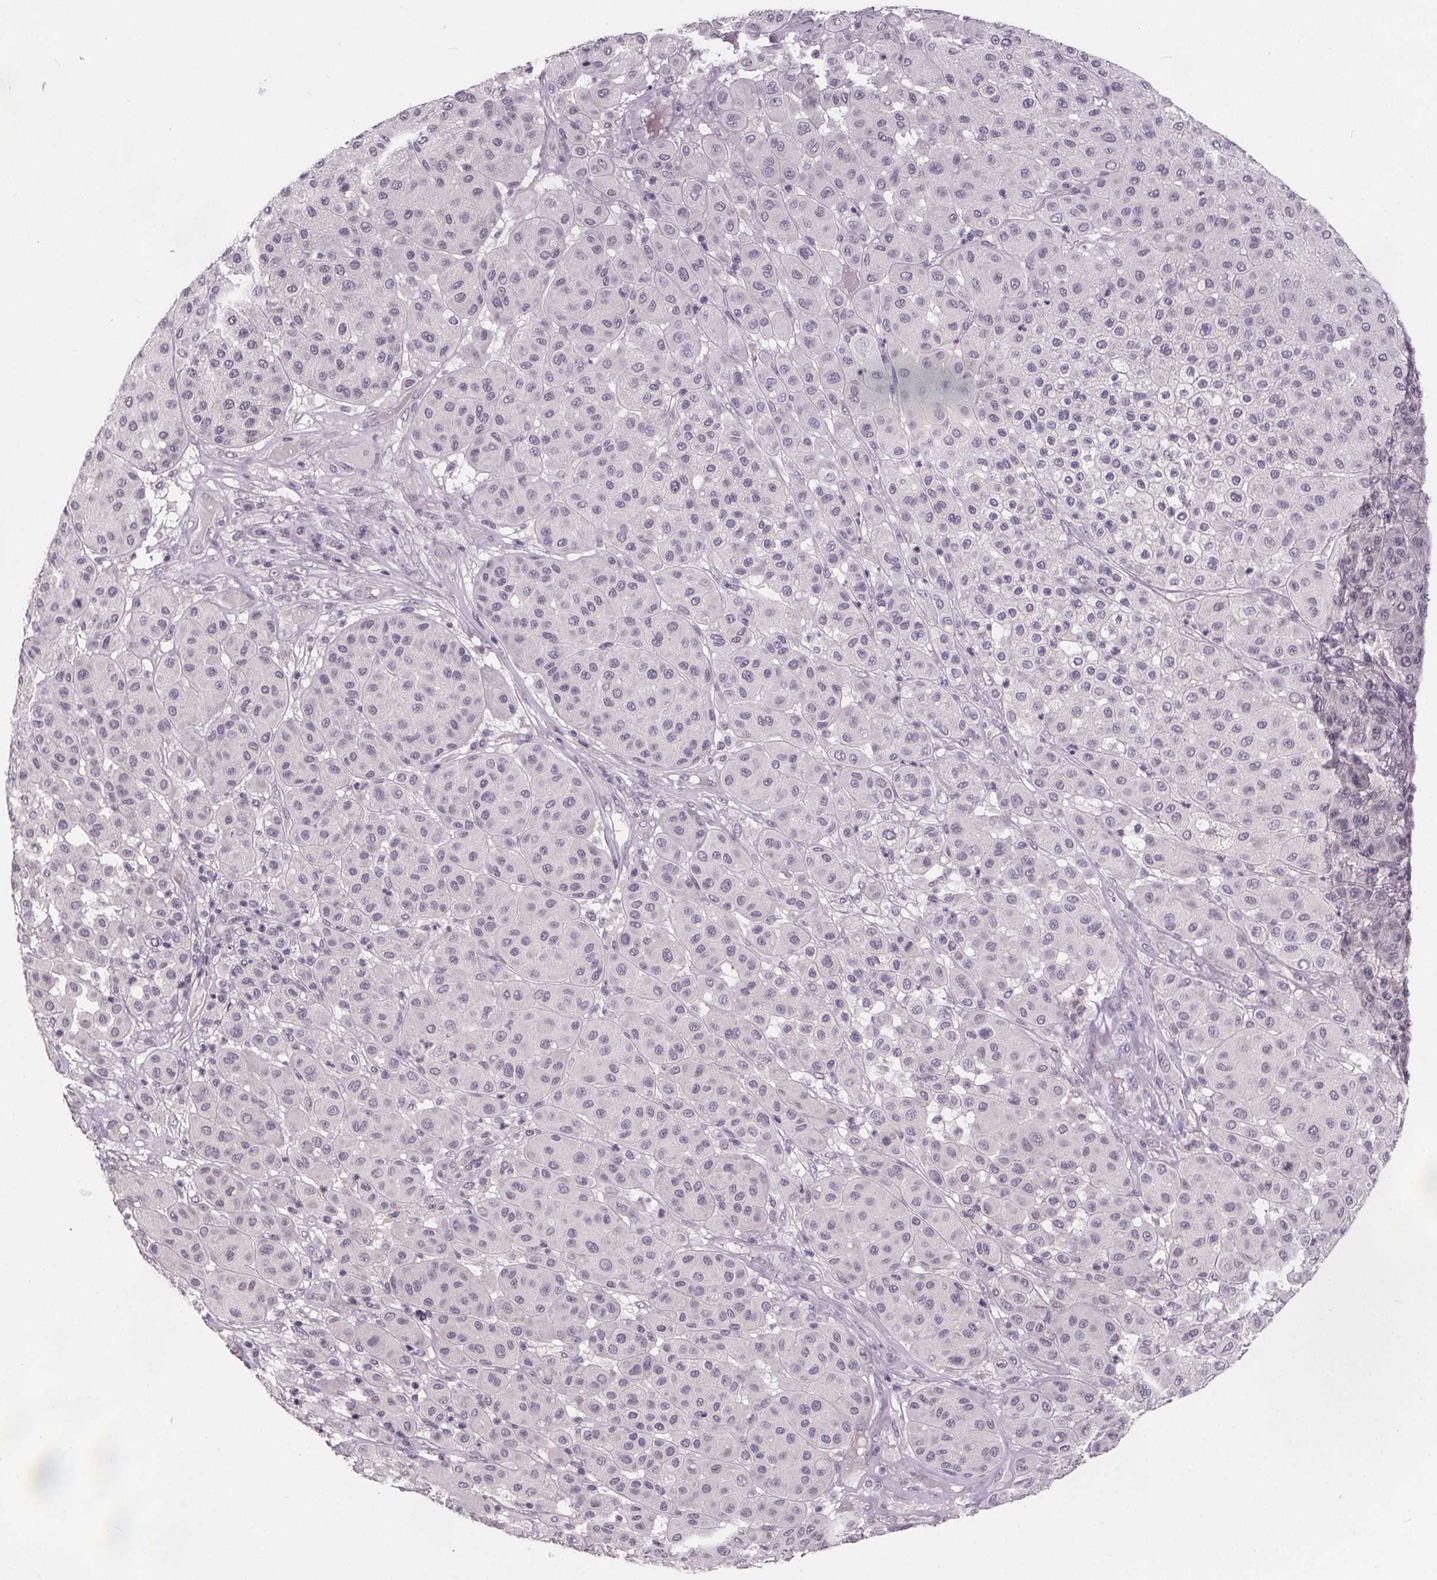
{"staining": {"intensity": "negative", "quantity": "none", "location": "none"}, "tissue": "melanoma", "cell_type": "Tumor cells", "image_type": "cancer", "snomed": [{"axis": "morphology", "description": "Malignant melanoma, Metastatic site"}, {"axis": "topography", "description": "Smooth muscle"}], "caption": "Tumor cells are negative for brown protein staining in malignant melanoma (metastatic site).", "gene": "NKX6-1", "patient": {"sex": "male", "age": 41}}